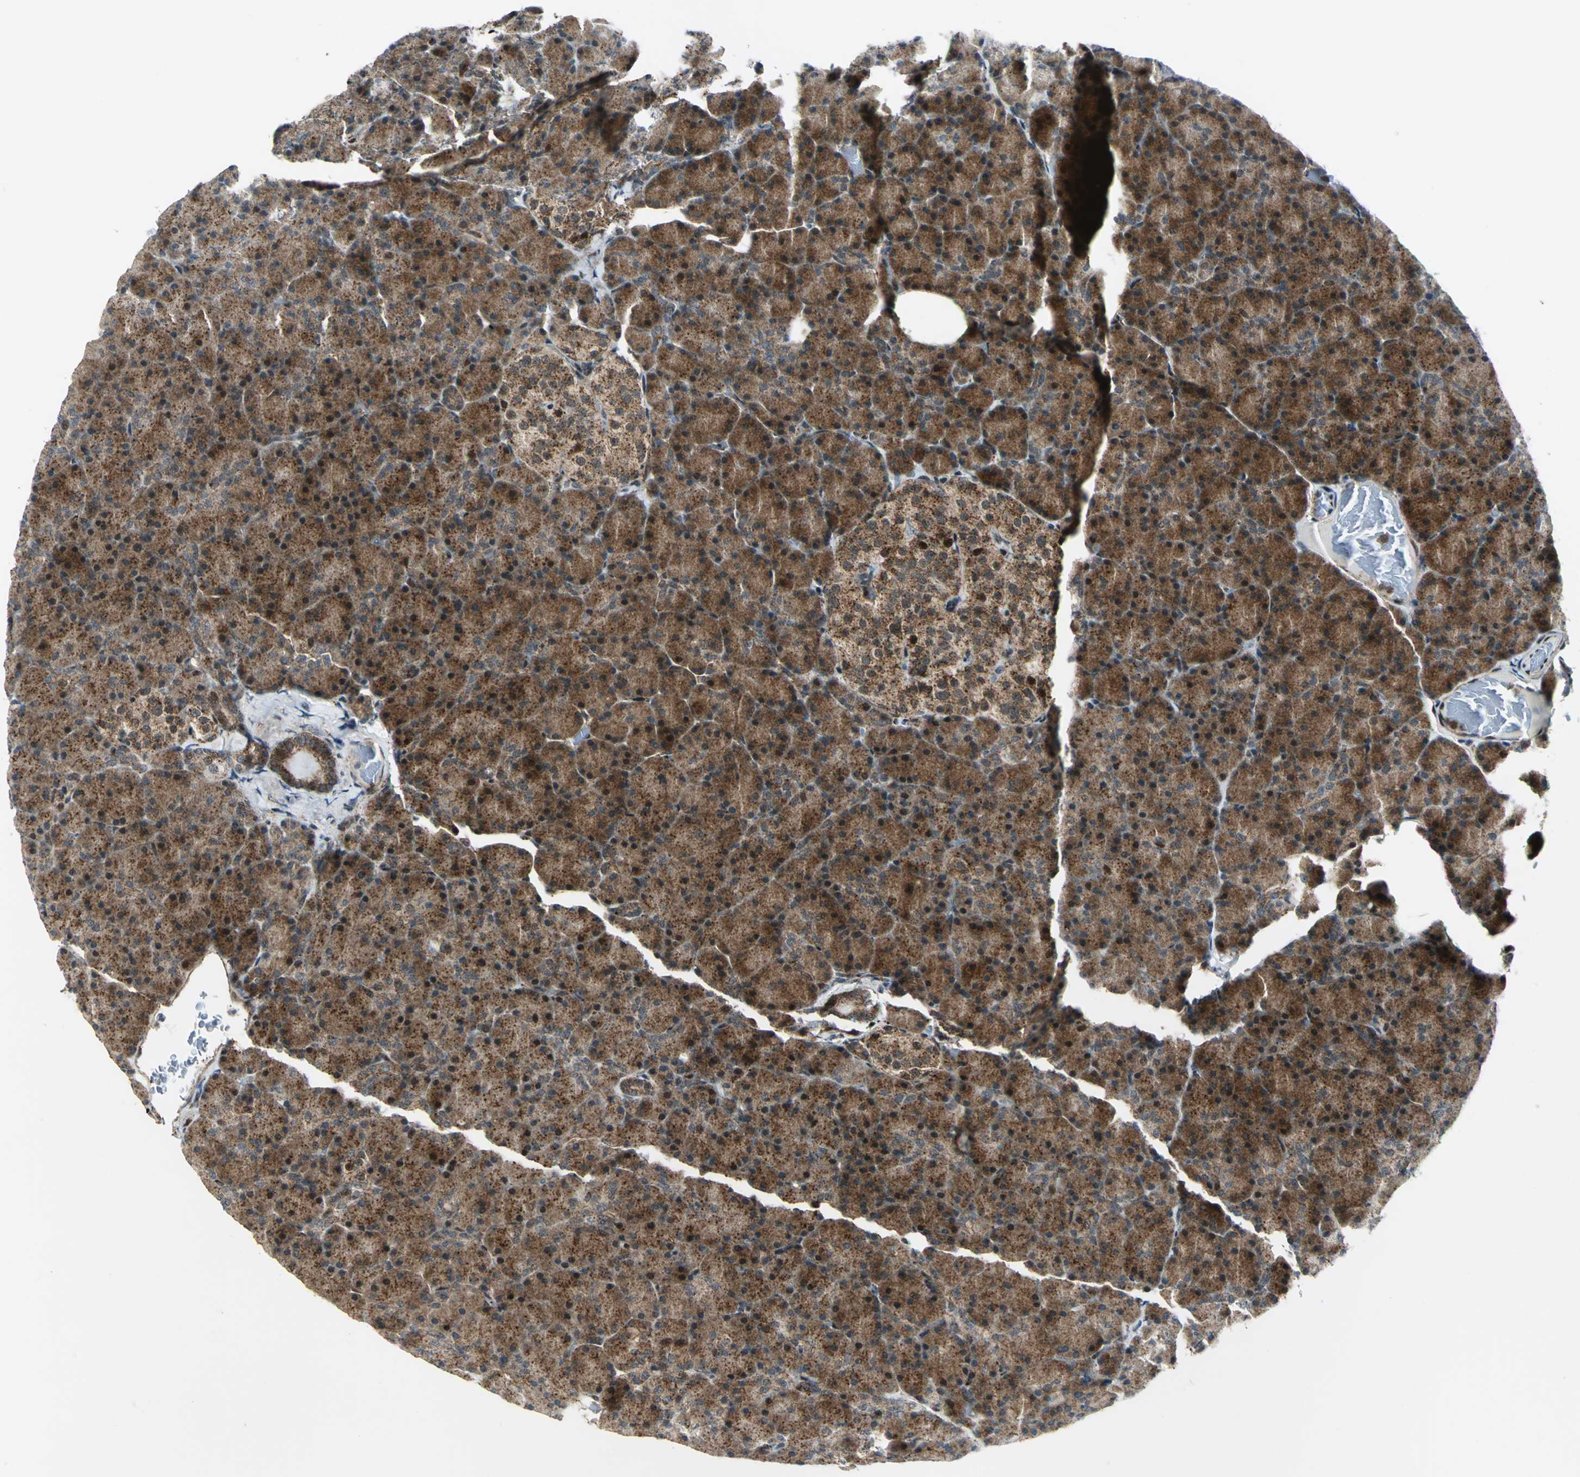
{"staining": {"intensity": "moderate", "quantity": ">75%", "location": "cytoplasmic/membranous"}, "tissue": "pancreas", "cell_type": "Exocrine glandular cells", "image_type": "normal", "snomed": [{"axis": "morphology", "description": "Normal tissue, NOS"}, {"axis": "topography", "description": "Pancreas"}], "caption": "Immunohistochemistry (DAB (3,3'-diaminobenzidine)) staining of benign pancreas demonstrates moderate cytoplasmic/membranous protein staining in about >75% of exocrine glandular cells.", "gene": "ATP6V1A", "patient": {"sex": "female", "age": 43}}